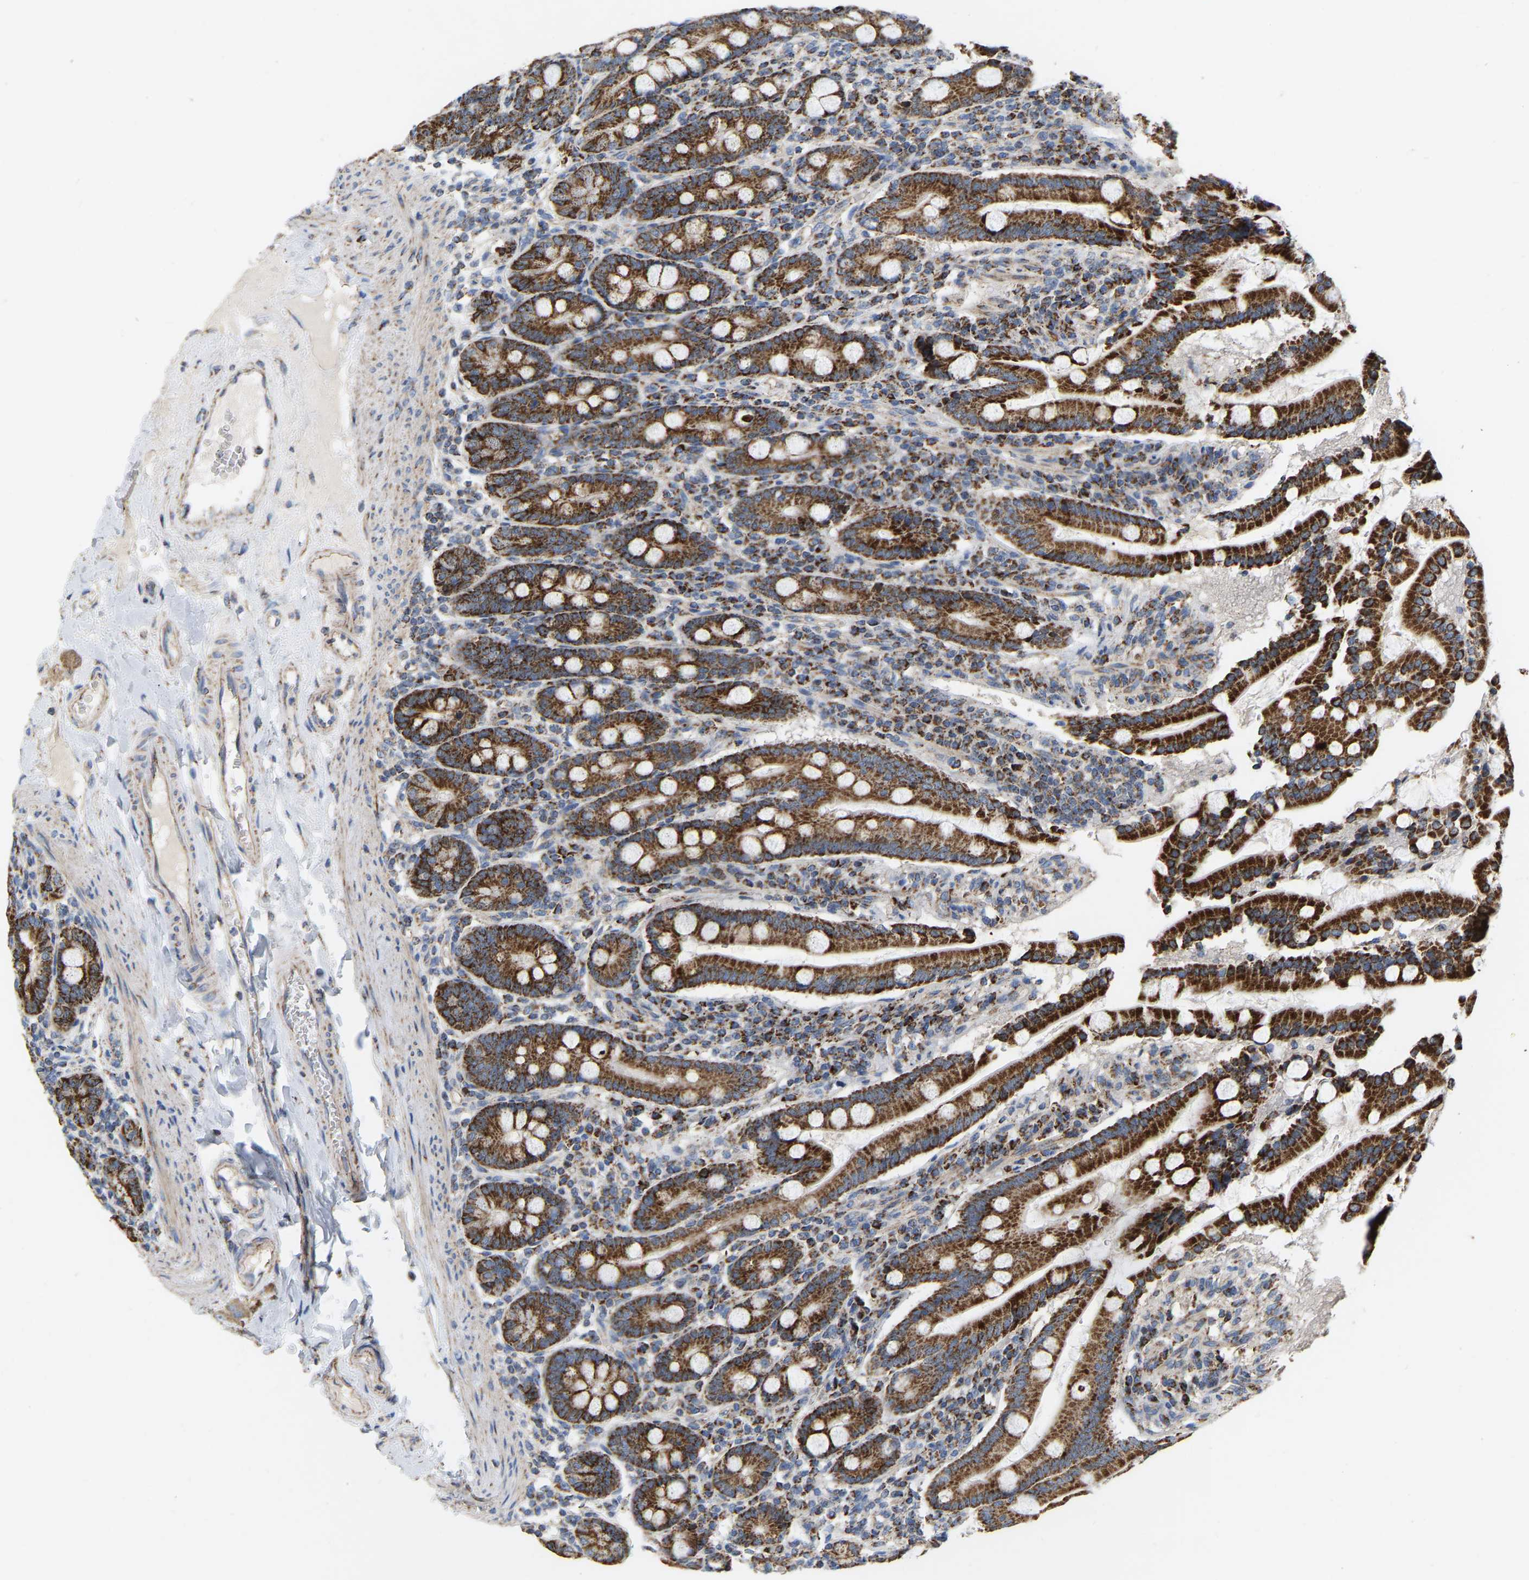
{"staining": {"intensity": "strong", "quantity": ">75%", "location": "cytoplasmic/membranous"}, "tissue": "duodenum", "cell_type": "Glandular cells", "image_type": "normal", "snomed": [{"axis": "morphology", "description": "Normal tissue, NOS"}, {"axis": "topography", "description": "Duodenum"}], "caption": "Duodenum stained for a protein (brown) exhibits strong cytoplasmic/membranous positive staining in about >75% of glandular cells.", "gene": "CBLB", "patient": {"sex": "male", "age": 50}}